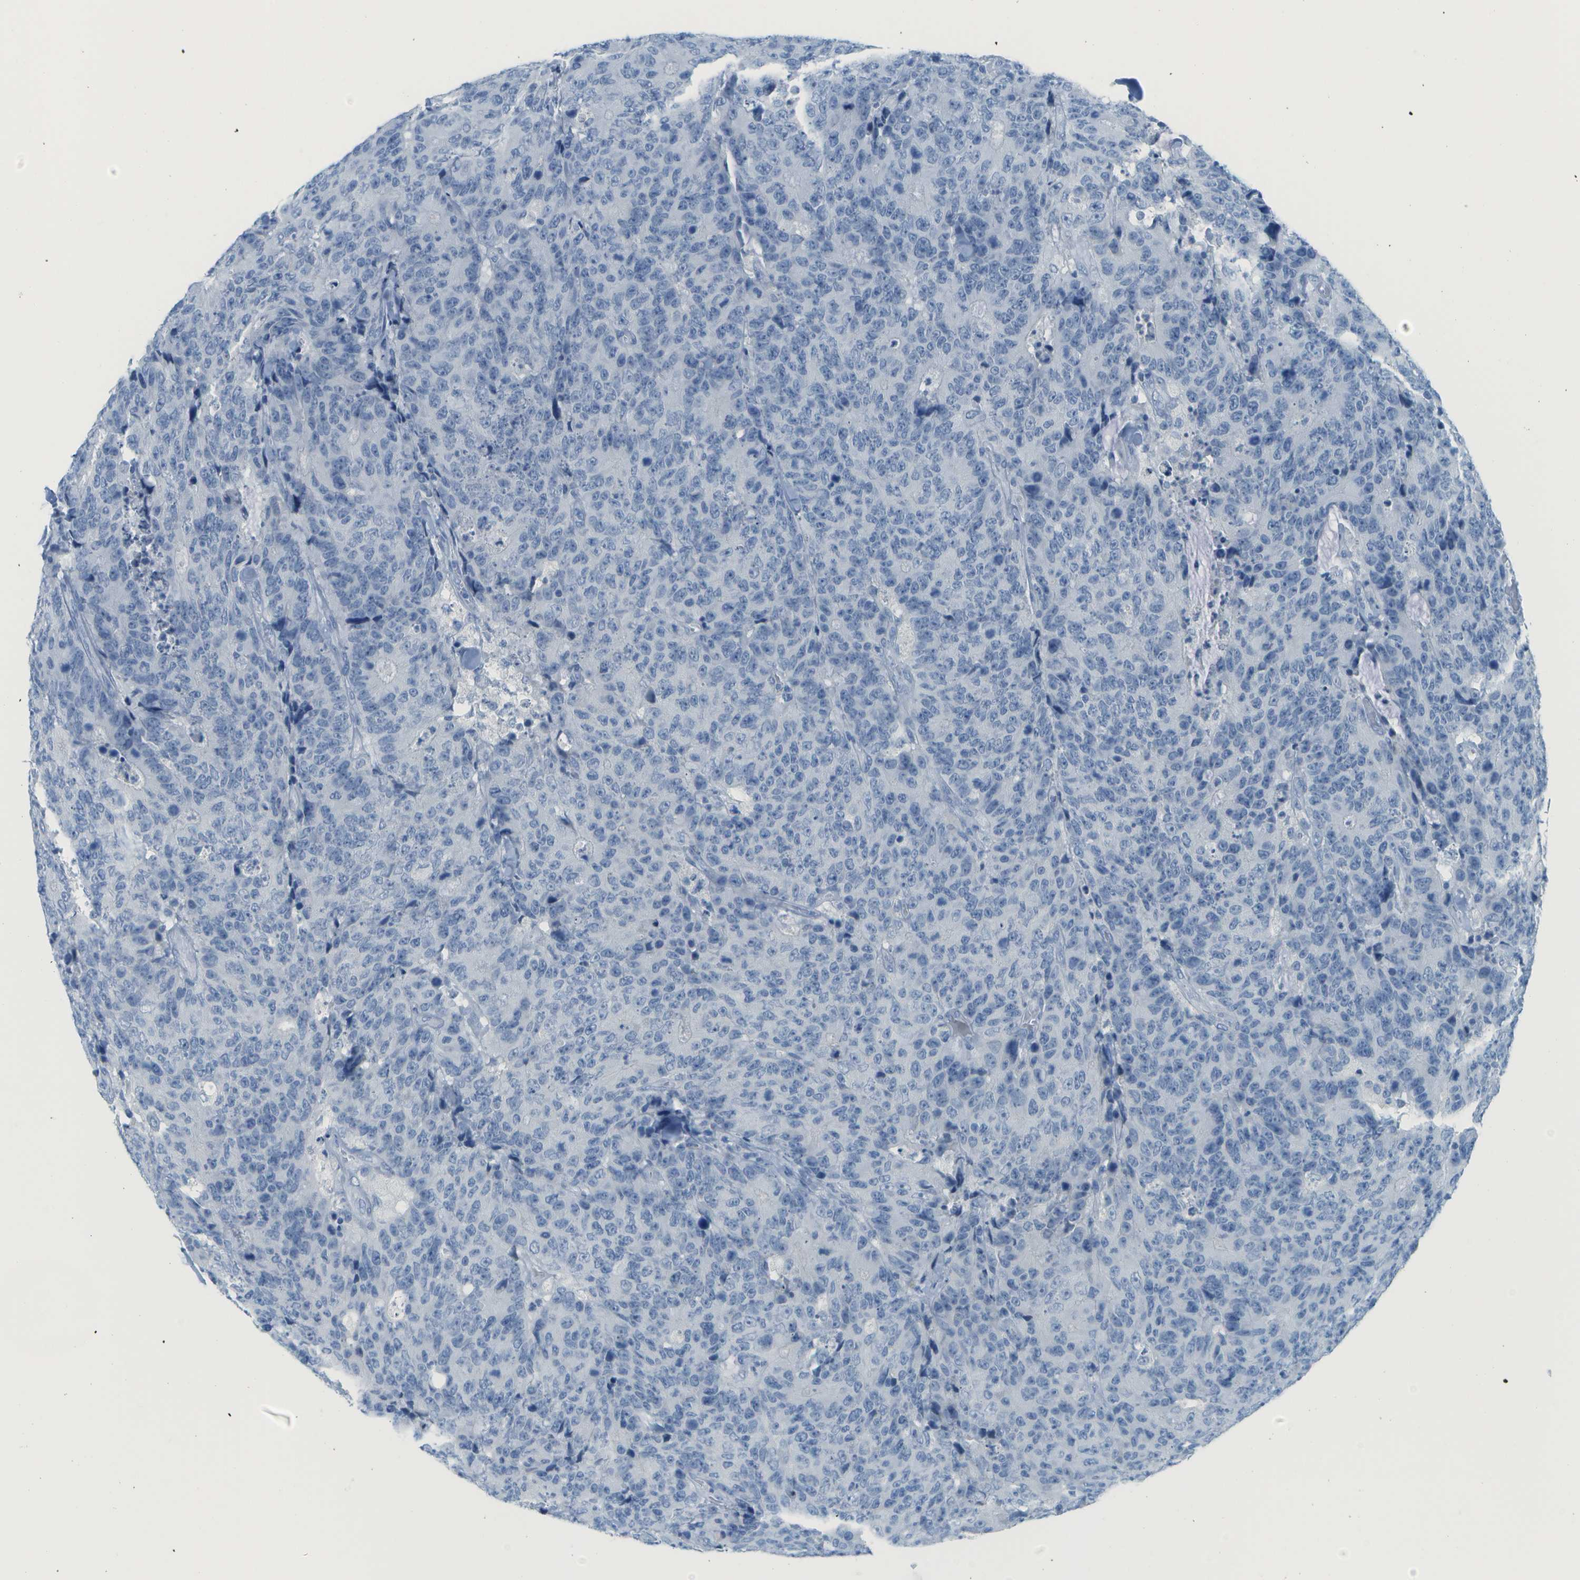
{"staining": {"intensity": "negative", "quantity": "none", "location": "none"}, "tissue": "colorectal cancer", "cell_type": "Tumor cells", "image_type": "cancer", "snomed": [{"axis": "morphology", "description": "Adenocarcinoma, NOS"}, {"axis": "topography", "description": "Colon"}], "caption": "Immunohistochemistry of adenocarcinoma (colorectal) demonstrates no positivity in tumor cells. (Brightfield microscopy of DAB immunohistochemistry (IHC) at high magnification).", "gene": "C1S", "patient": {"sex": "female", "age": 86}}